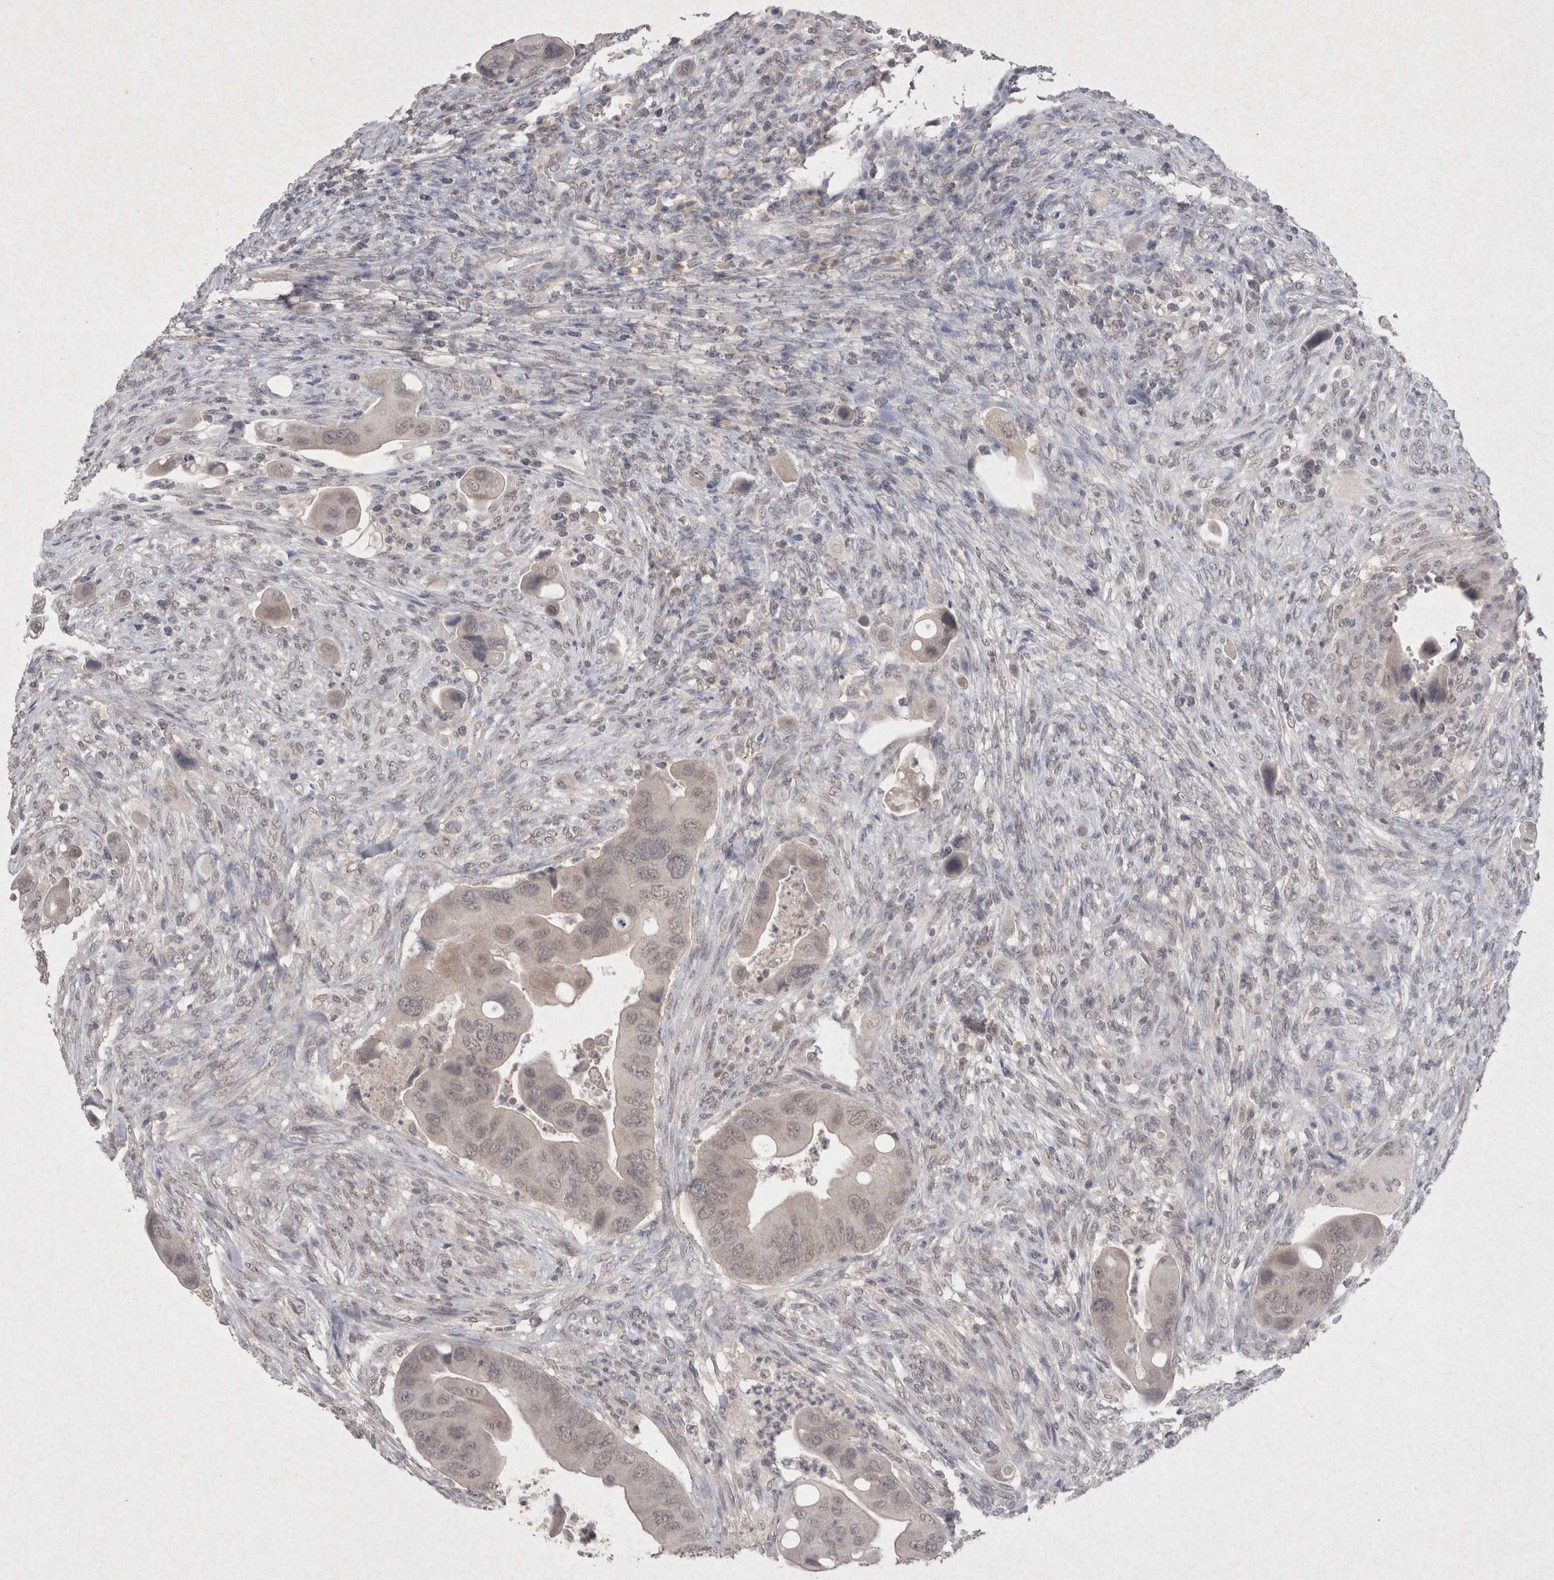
{"staining": {"intensity": "weak", "quantity": "<25%", "location": "cytoplasmic/membranous"}, "tissue": "colorectal cancer", "cell_type": "Tumor cells", "image_type": "cancer", "snomed": [{"axis": "morphology", "description": "Adenocarcinoma, NOS"}, {"axis": "topography", "description": "Rectum"}], "caption": "There is no significant positivity in tumor cells of colorectal cancer (adenocarcinoma).", "gene": "LYVE1", "patient": {"sex": "female", "age": 57}}